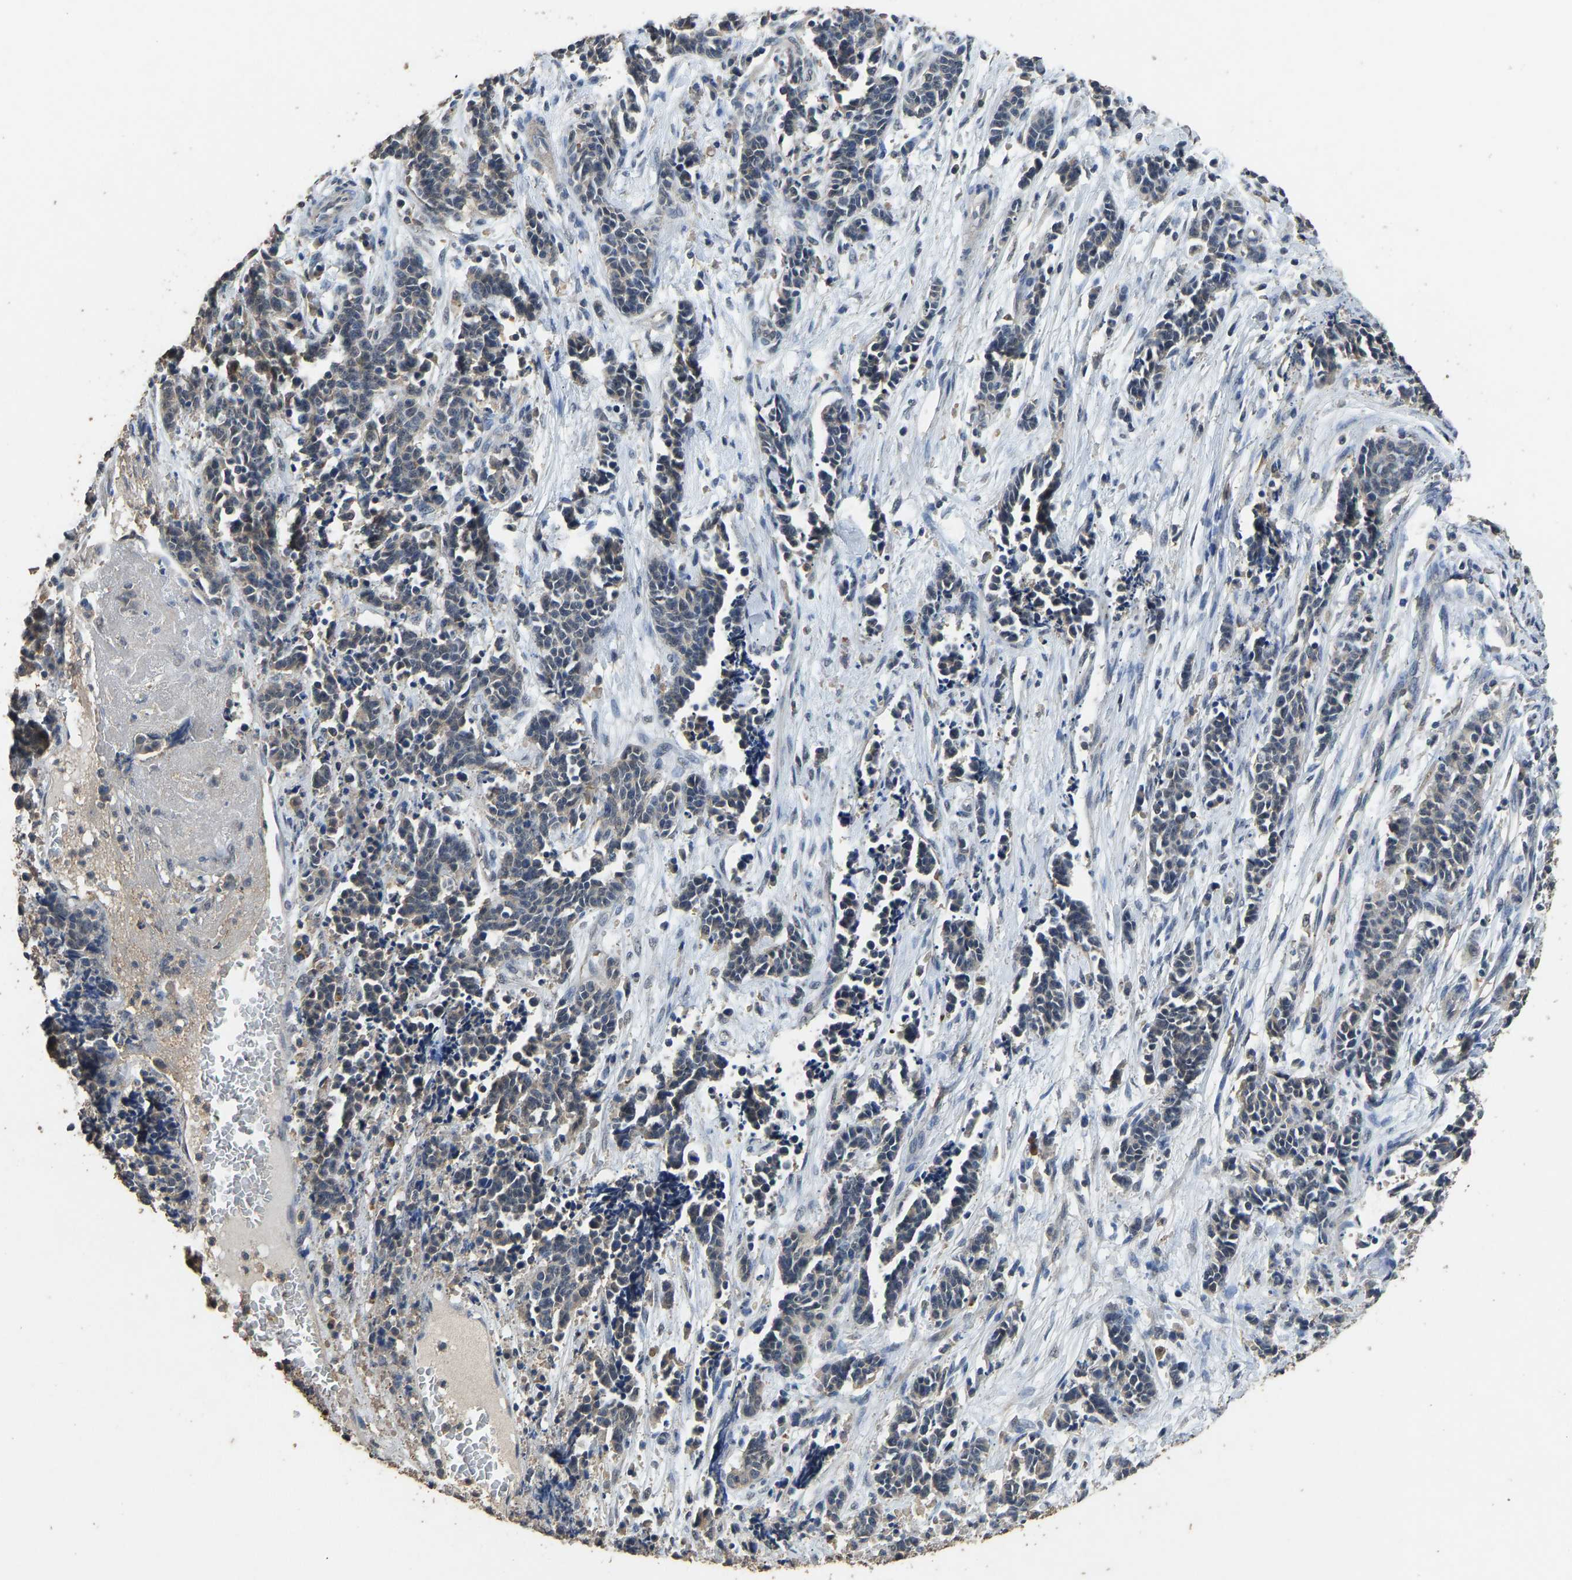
{"staining": {"intensity": "weak", "quantity": "25%-75%", "location": "cytoplasmic/membranous"}, "tissue": "cervical cancer", "cell_type": "Tumor cells", "image_type": "cancer", "snomed": [{"axis": "morphology", "description": "Squamous cell carcinoma, NOS"}, {"axis": "topography", "description": "Cervix"}], "caption": "Protein staining of cervical cancer (squamous cell carcinoma) tissue shows weak cytoplasmic/membranous staining in about 25%-75% of tumor cells.", "gene": "CIDEC", "patient": {"sex": "female", "age": 35}}